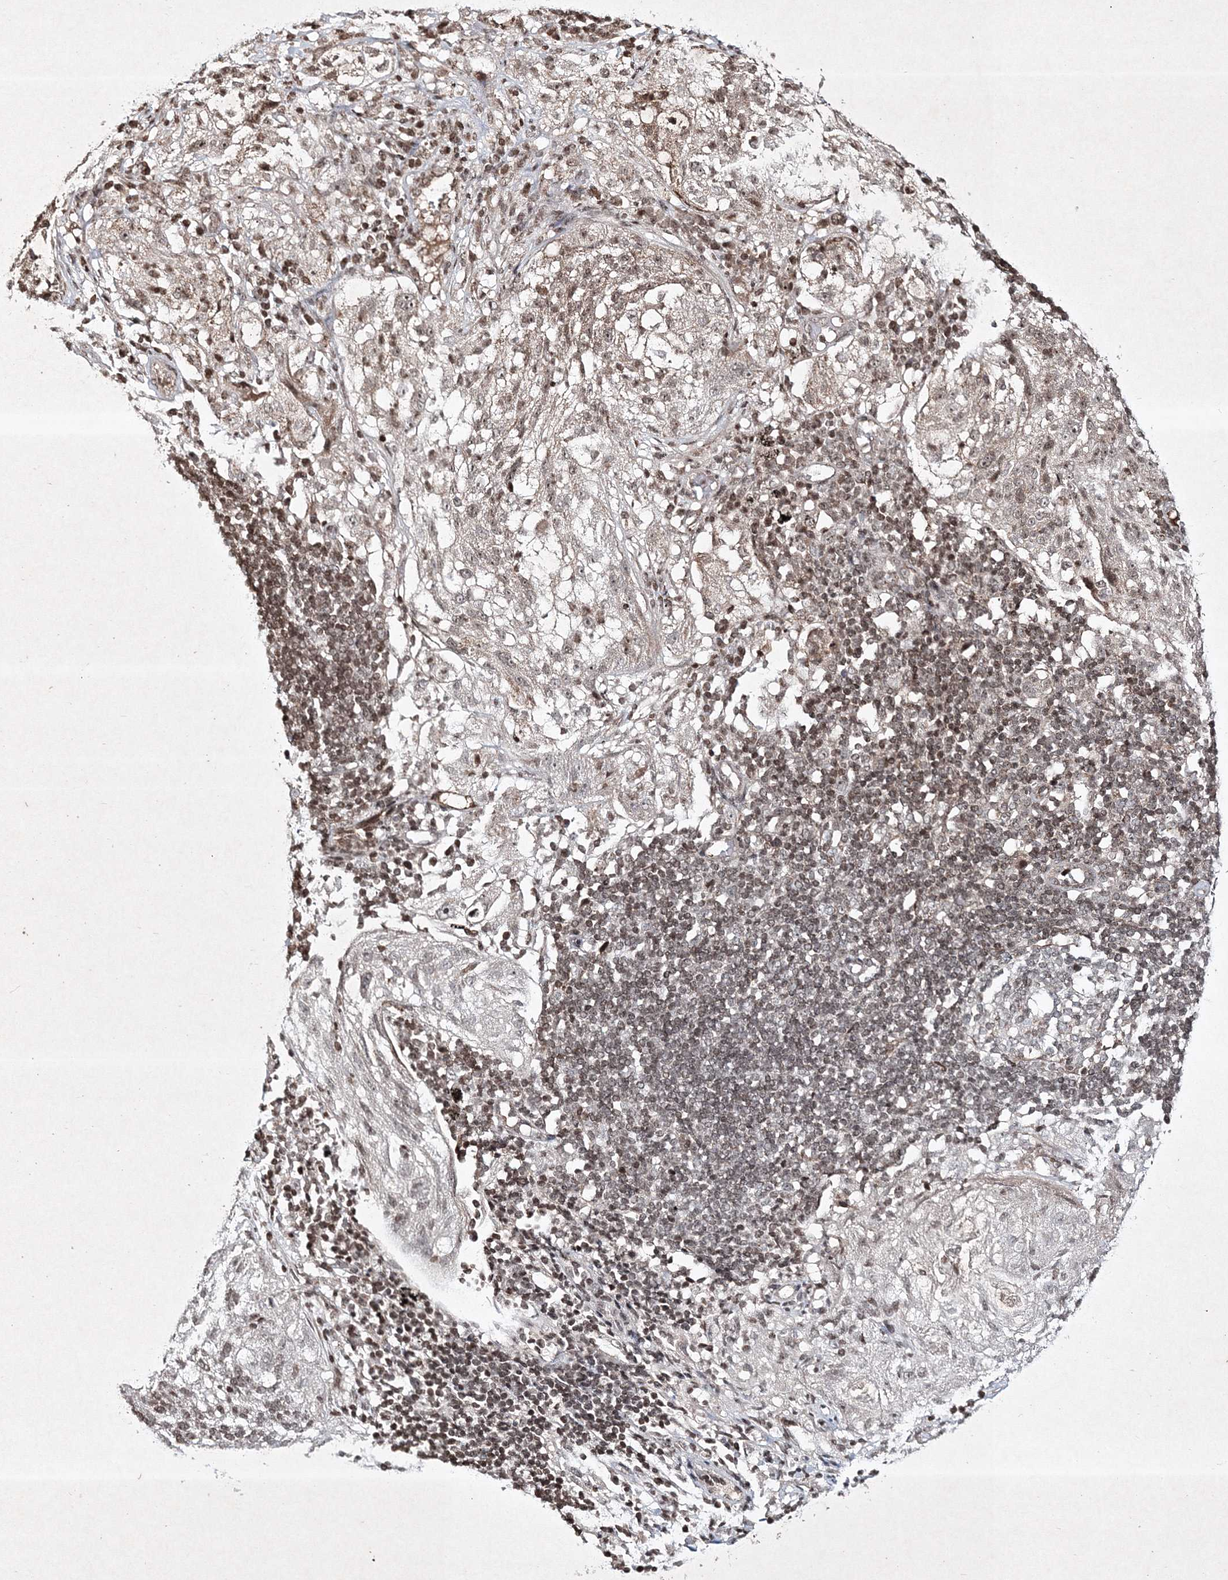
{"staining": {"intensity": "weak", "quantity": ">75%", "location": "nuclear"}, "tissue": "lung cancer", "cell_type": "Tumor cells", "image_type": "cancer", "snomed": [{"axis": "morphology", "description": "Inflammation, NOS"}, {"axis": "morphology", "description": "Squamous cell carcinoma, NOS"}, {"axis": "topography", "description": "Lymph node"}, {"axis": "topography", "description": "Soft tissue"}, {"axis": "topography", "description": "Lung"}], "caption": "Weak nuclear positivity for a protein is seen in approximately >75% of tumor cells of lung squamous cell carcinoma using IHC.", "gene": "CARM1", "patient": {"sex": "male", "age": 66}}